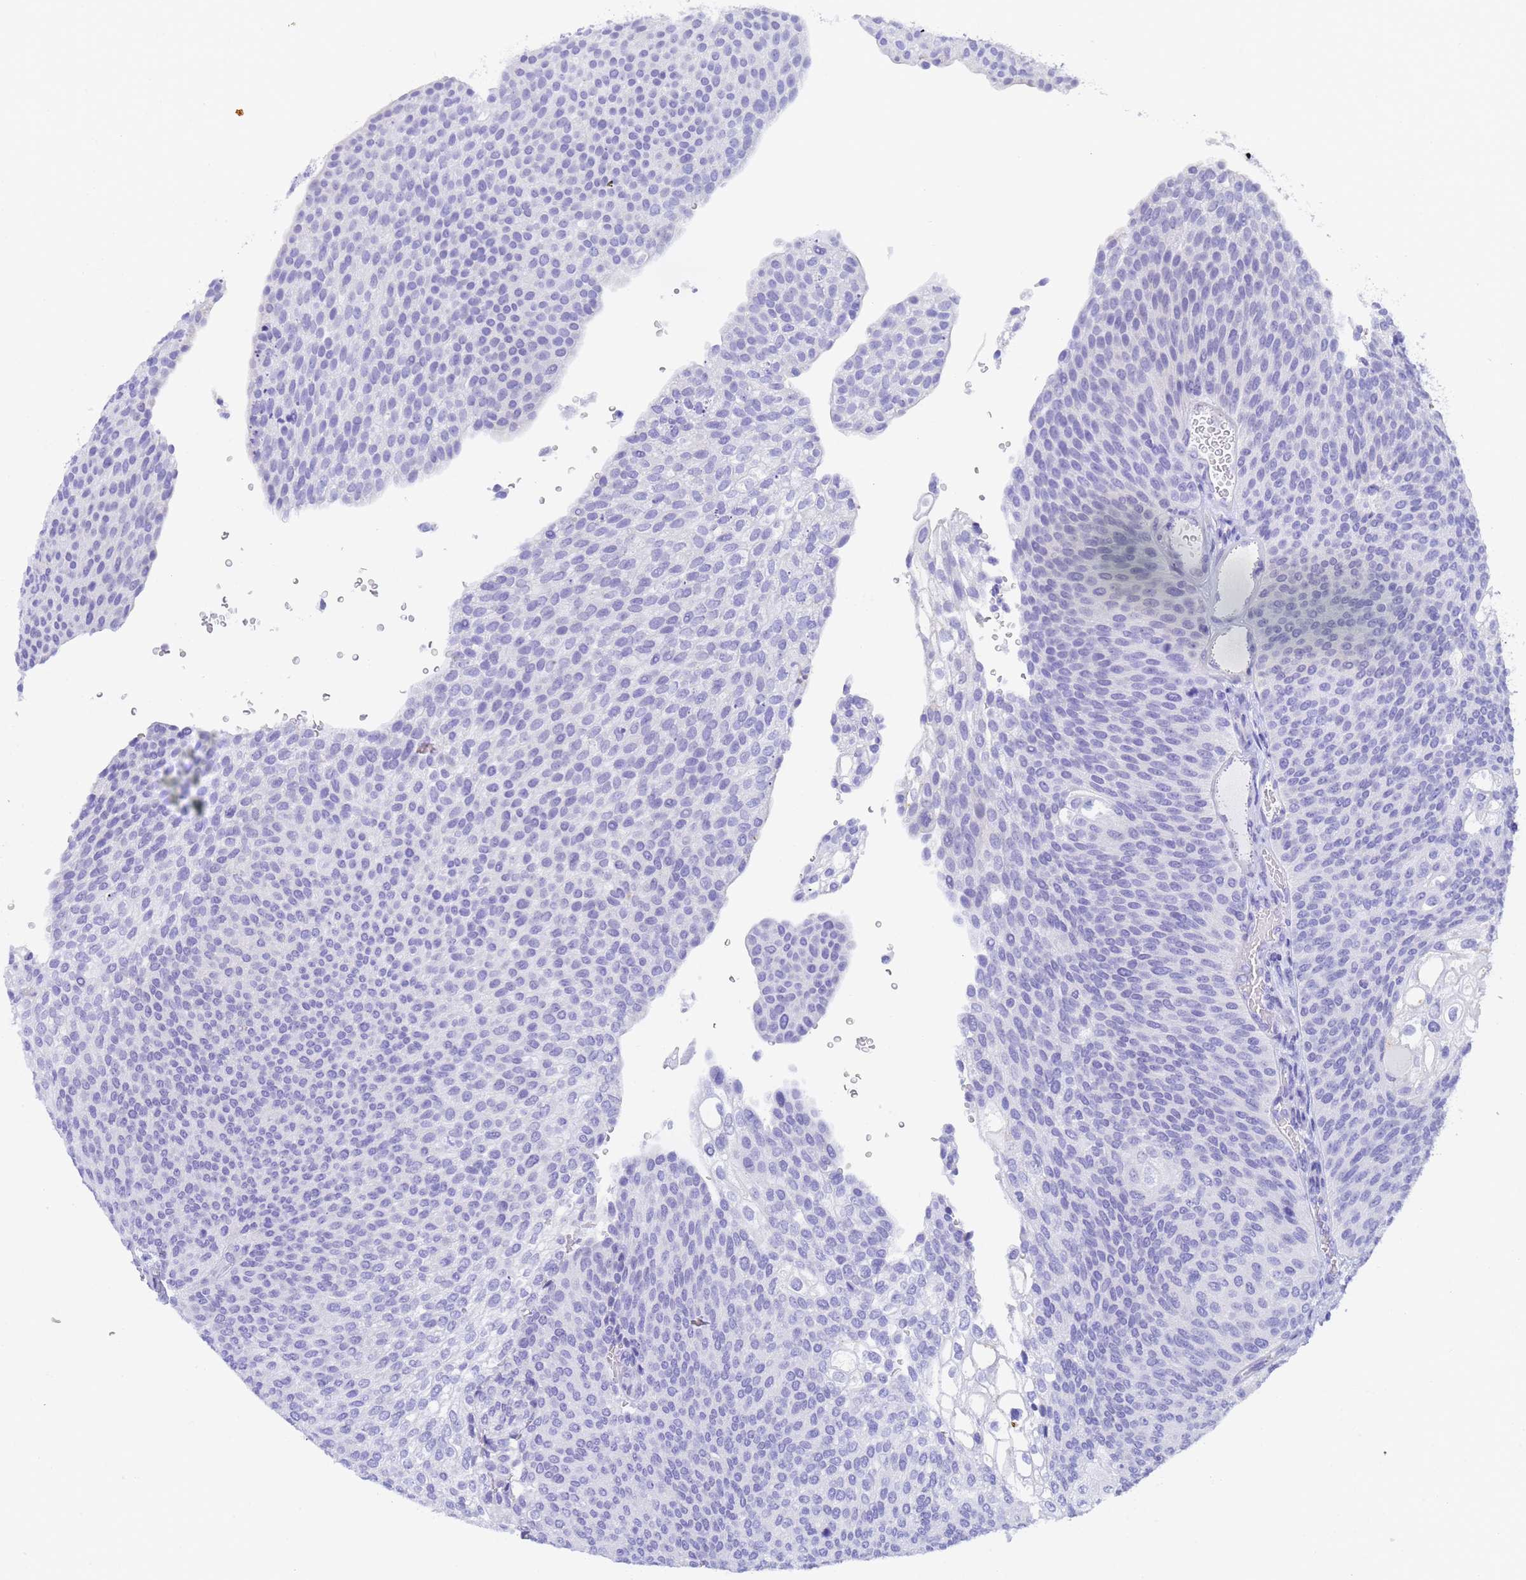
{"staining": {"intensity": "negative", "quantity": "none", "location": "none"}, "tissue": "urothelial cancer", "cell_type": "Tumor cells", "image_type": "cancer", "snomed": [{"axis": "morphology", "description": "Urothelial carcinoma, High grade"}, {"axis": "topography", "description": "Urinary bladder"}], "caption": "Immunohistochemistry image of human urothelial carcinoma (high-grade) stained for a protein (brown), which displays no positivity in tumor cells.", "gene": "STATH", "patient": {"sex": "female", "age": 79}}